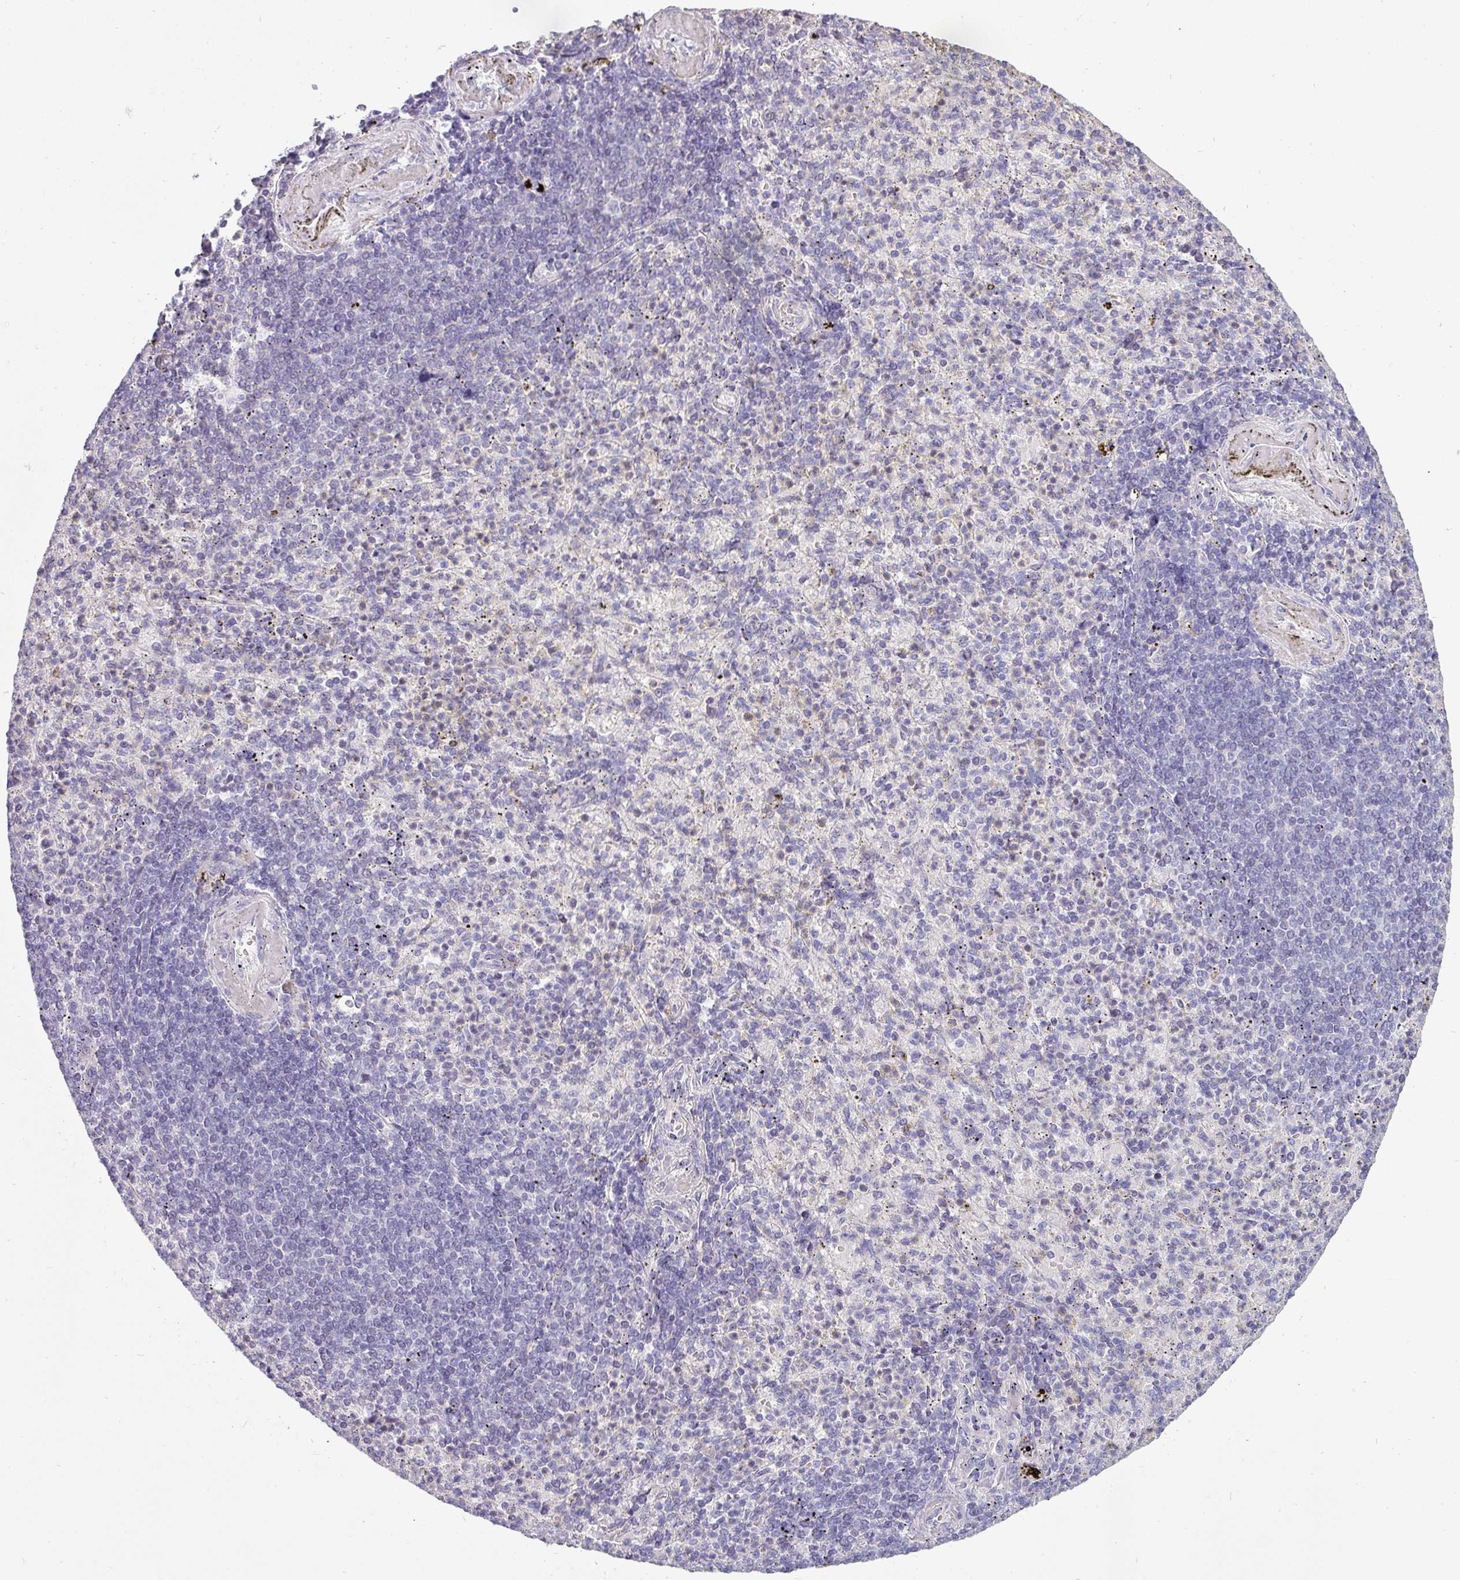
{"staining": {"intensity": "negative", "quantity": "none", "location": "none"}, "tissue": "spleen", "cell_type": "Cells in red pulp", "image_type": "normal", "snomed": [{"axis": "morphology", "description": "Normal tissue, NOS"}, {"axis": "topography", "description": "Spleen"}], "caption": "Human spleen stained for a protein using immunohistochemistry shows no expression in cells in red pulp.", "gene": "ASXL3", "patient": {"sex": "female", "age": 74}}